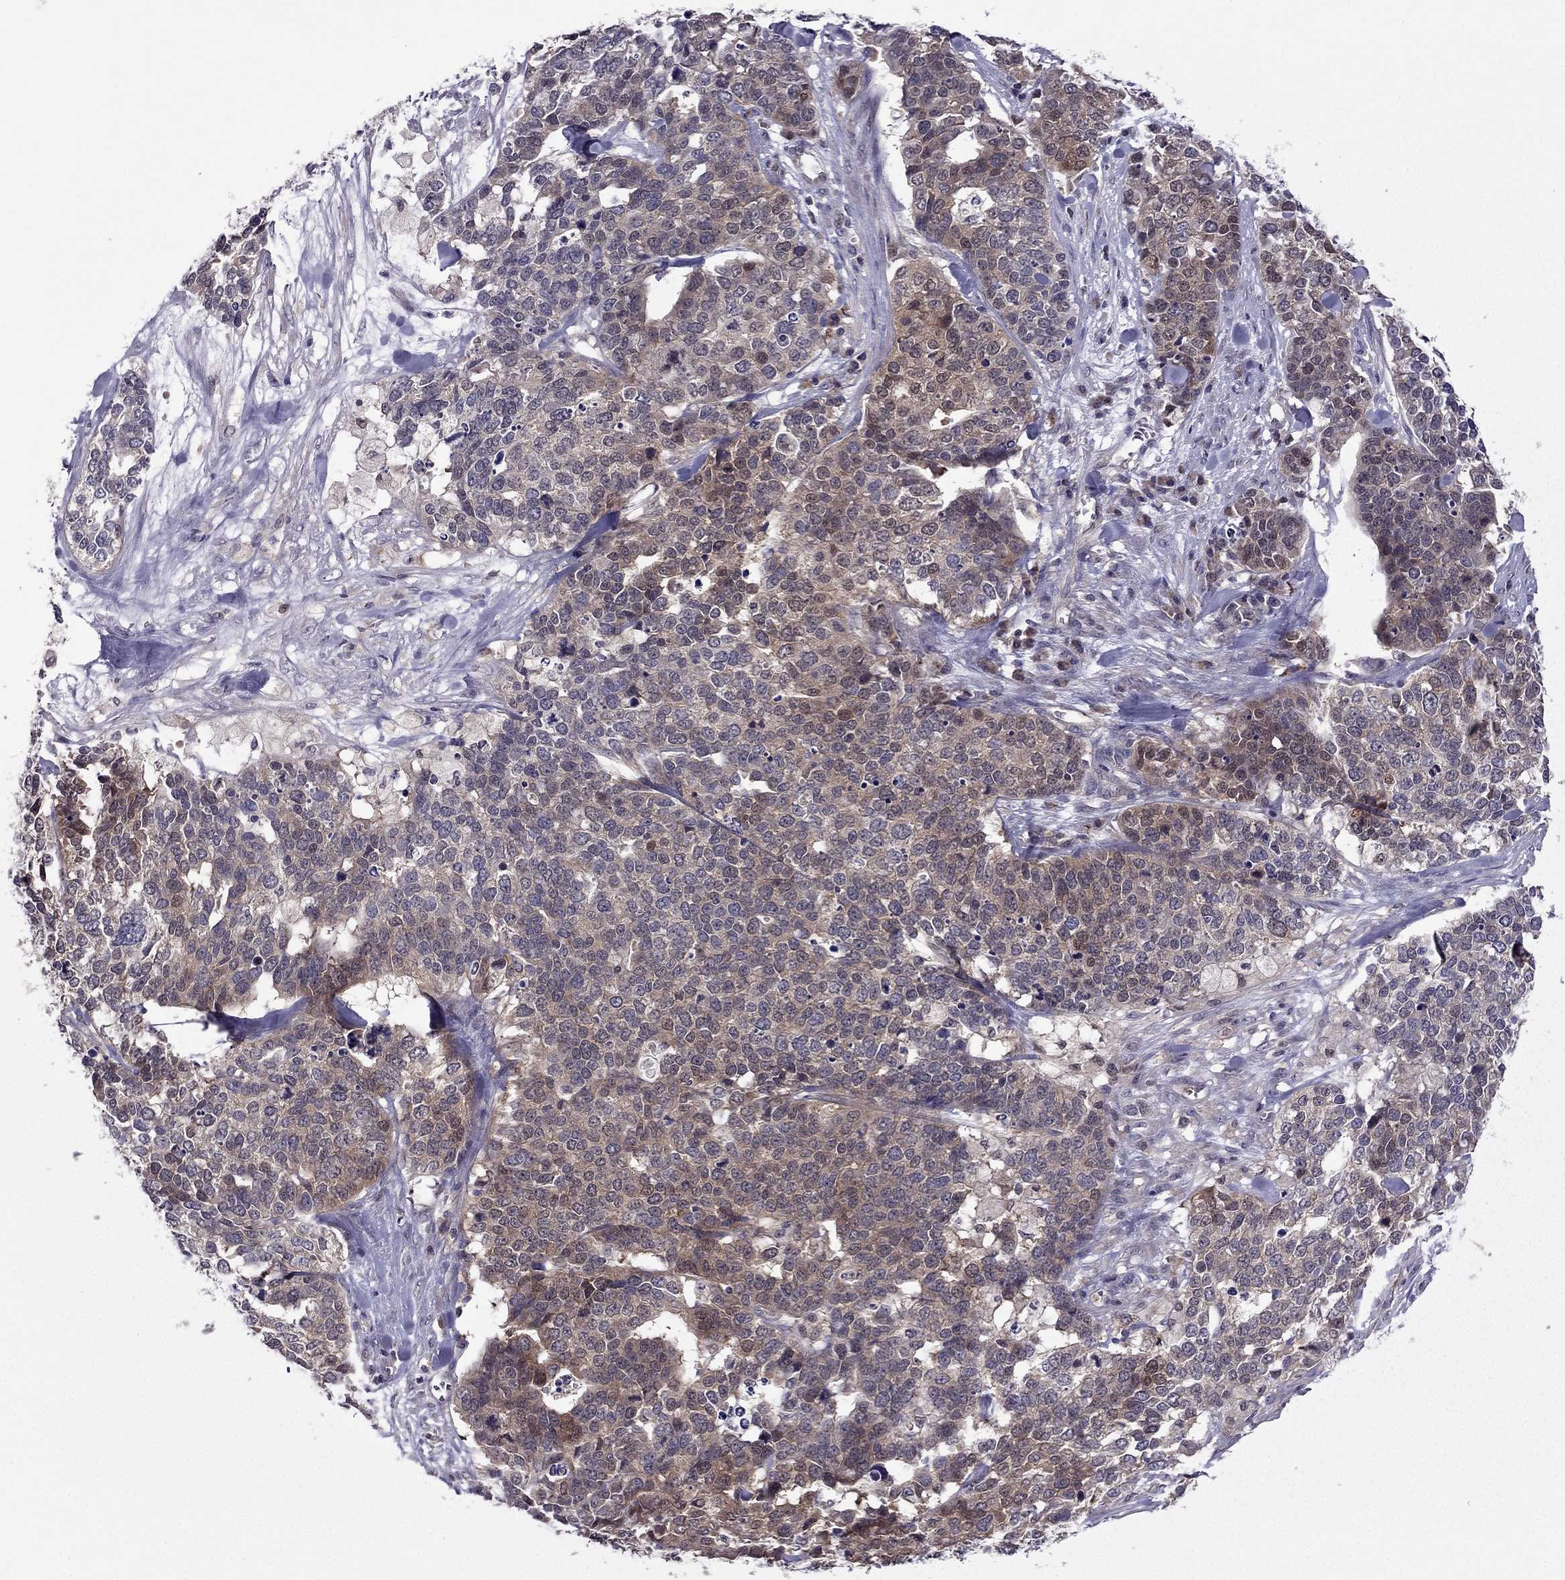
{"staining": {"intensity": "weak", "quantity": ">75%", "location": "cytoplasmic/membranous"}, "tissue": "ovarian cancer", "cell_type": "Tumor cells", "image_type": "cancer", "snomed": [{"axis": "morphology", "description": "Carcinoma, endometroid"}, {"axis": "topography", "description": "Ovary"}], "caption": "The image exhibits a brown stain indicating the presence of a protein in the cytoplasmic/membranous of tumor cells in ovarian endometroid carcinoma.", "gene": "CDK5", "patient": {"sex": "female", "age": 65}}